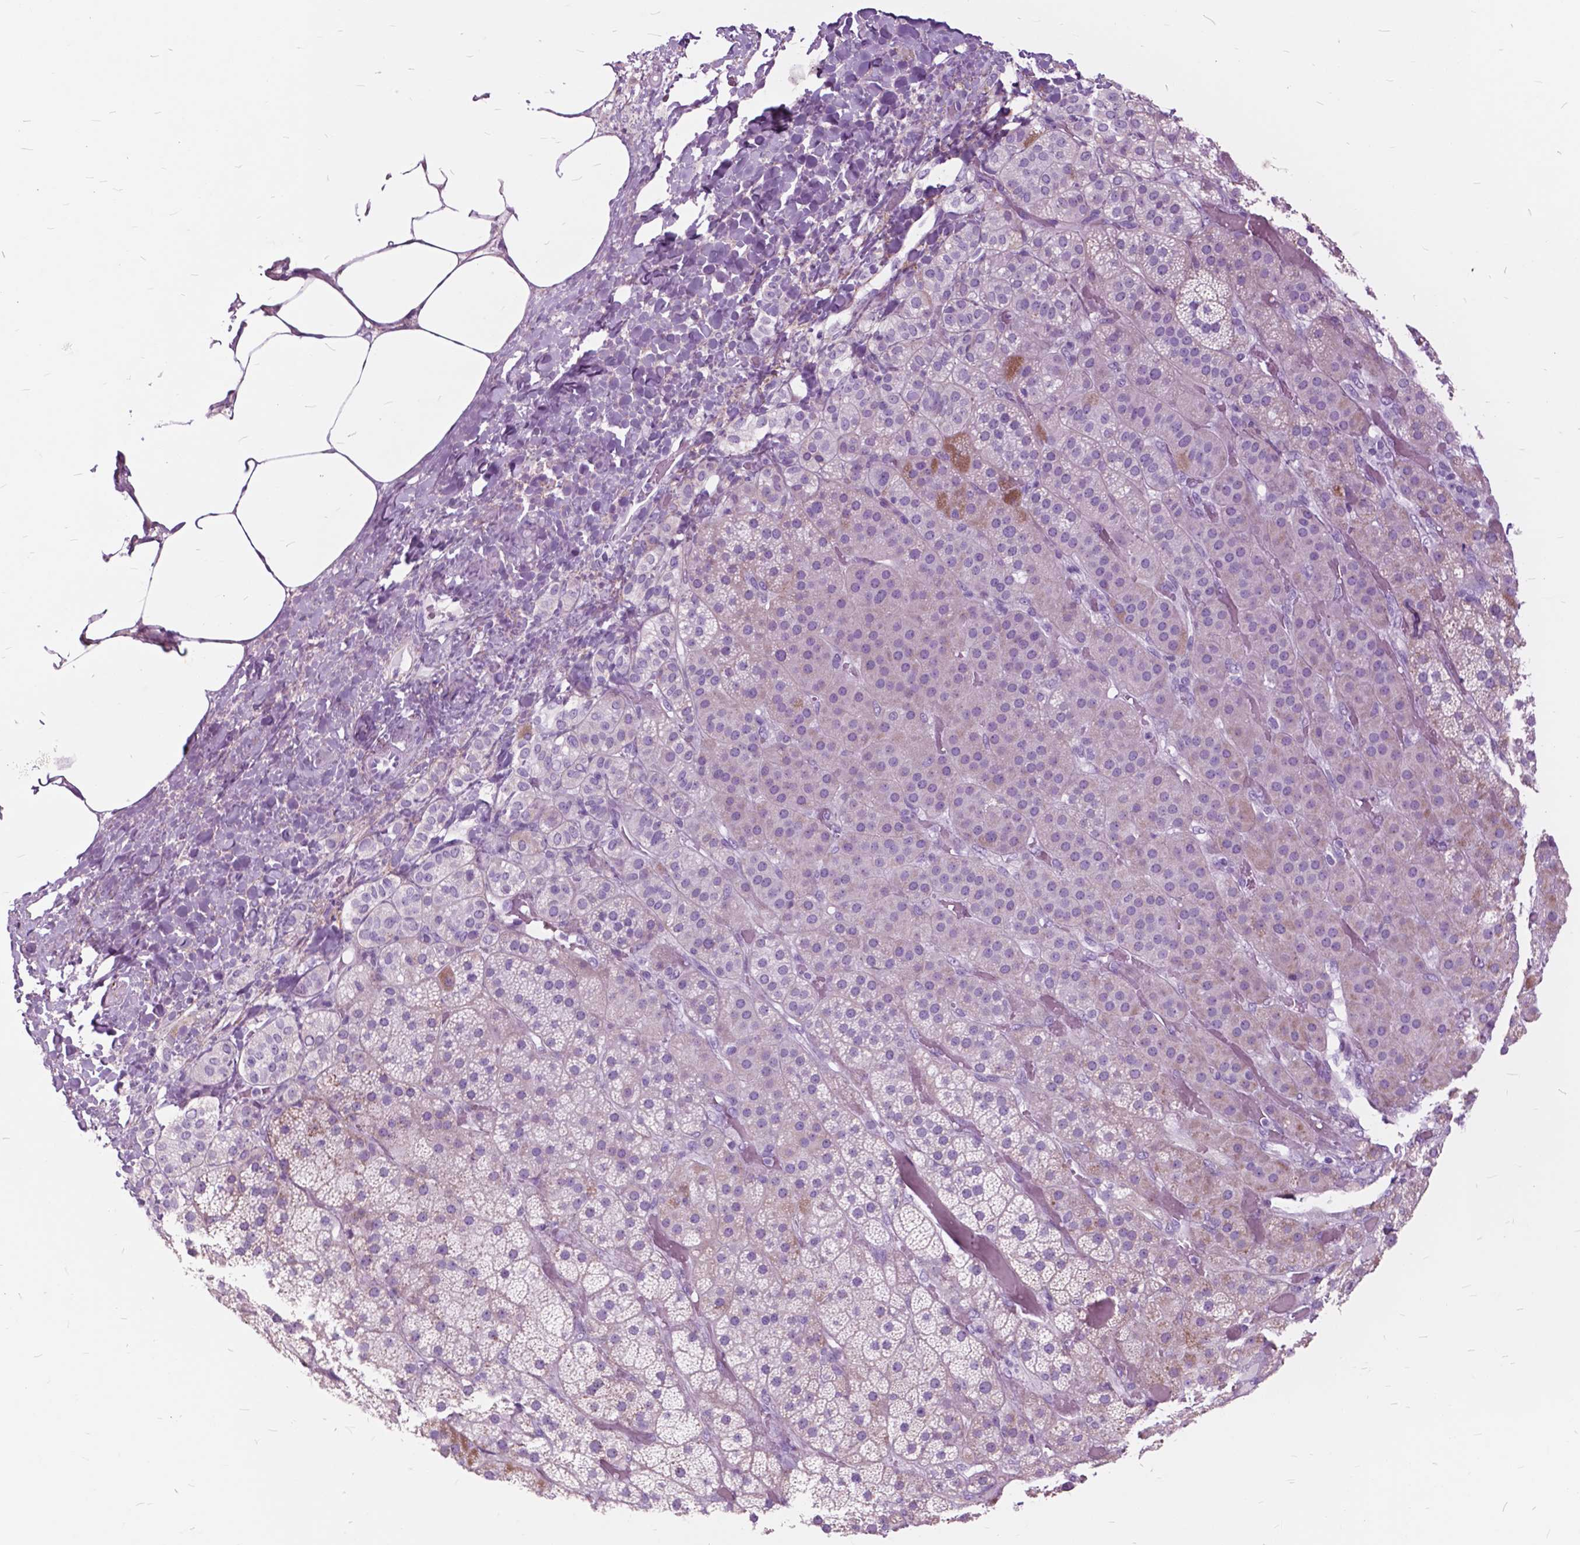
{"staining": {"intensity": "moderate", "quantity": "<25%", "location": "cytoplasmic/membranous"}, "tissue": "adrenal gland", "cell_type": "Glandular cells", "image_type": "normal", "snomed": [{"axis": "morphology", "description": "Normal tissue, NOS"}, {"axis": "topography", "description": "Adrenal gland"}], "caption": "High-magnification brightfield microscopy of normal adrenal gland stained with DAB (brown) and counterstained with hematoxylin (blue). glandular cells exhibit moderate cytoplasmic/membranous staining is identified in about<25% of cells. The staining was performed using DAB to visualize the protein expression in brown, while the nuclei were stained in blue with hematoxylin (Magnification: 20x).", "gene": "GDF9", "patient": {"sex": "male", "age": 57}}